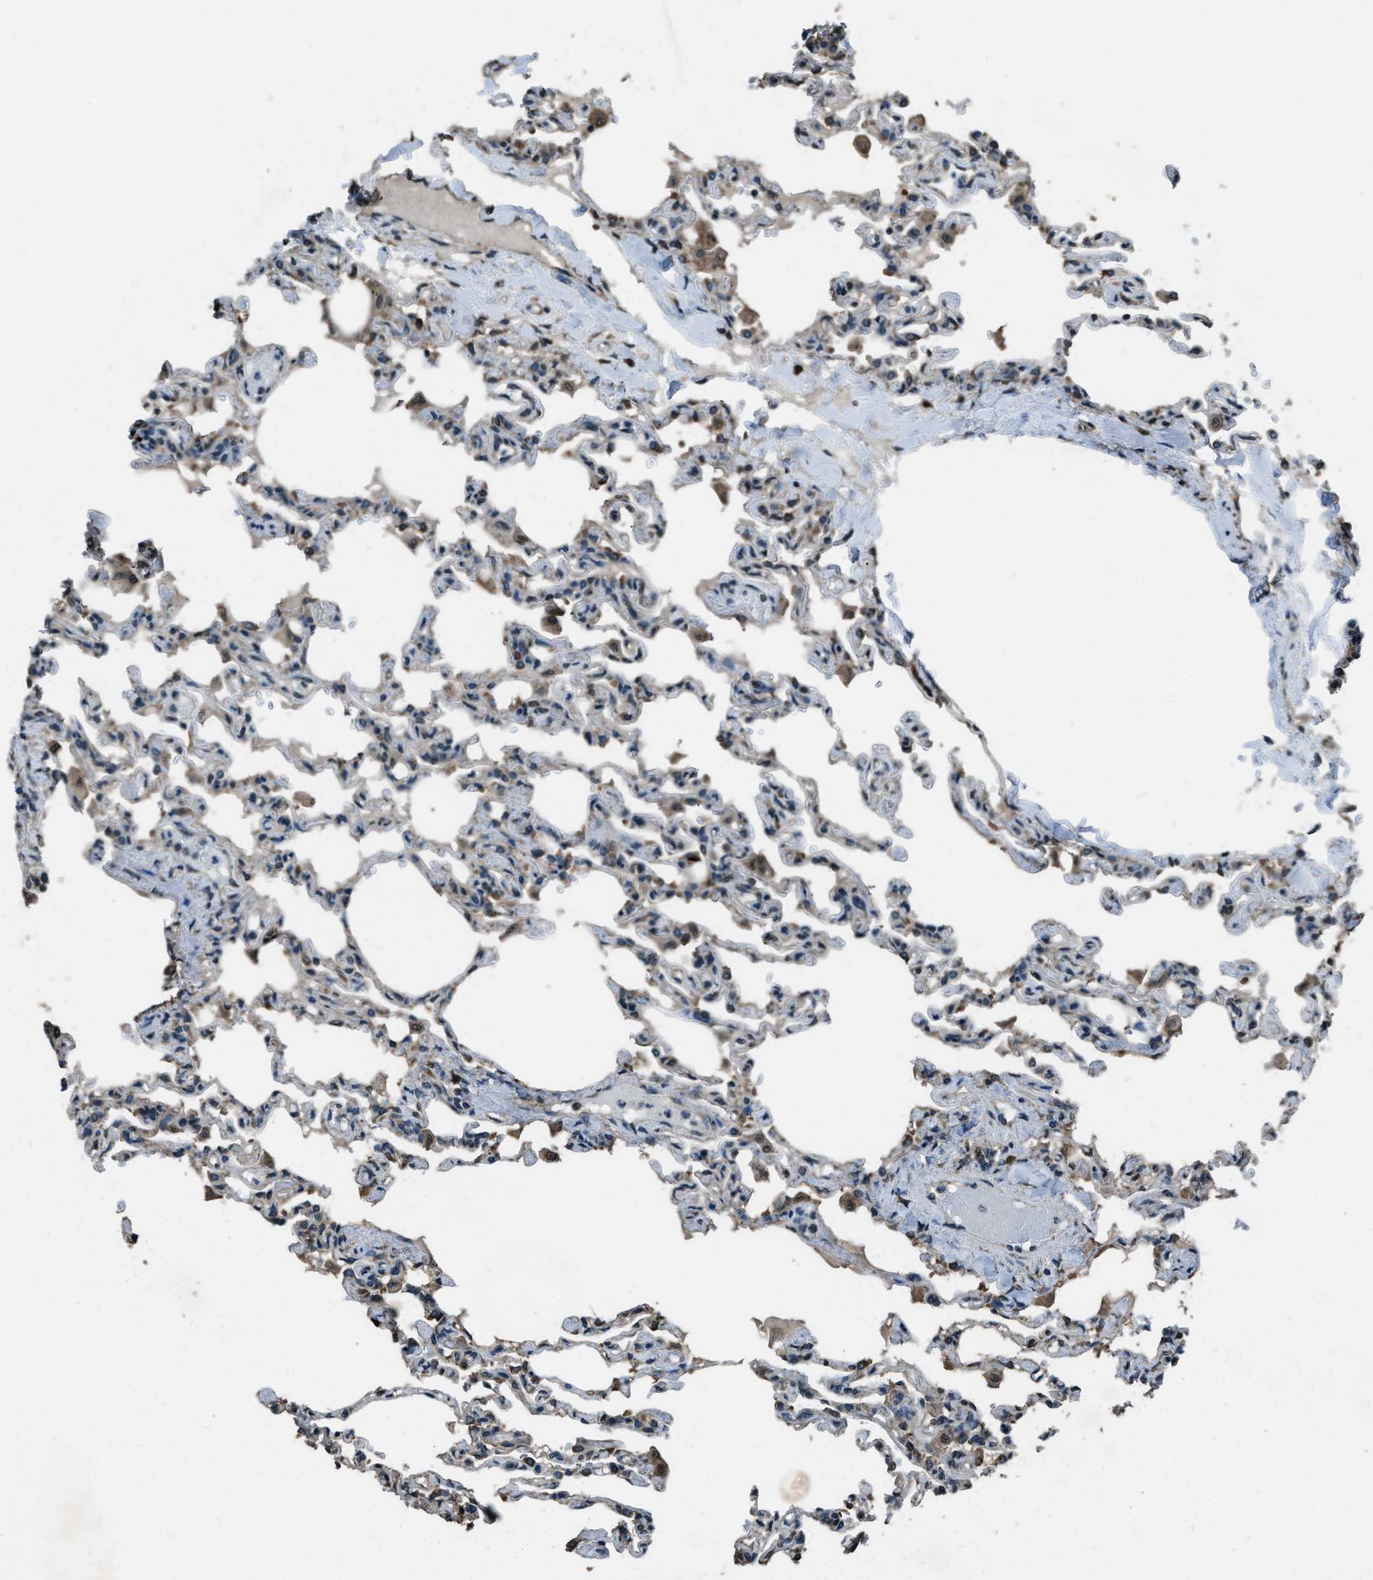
{"staining": {"intensity": "moderate", "quantity": "<25%", "location": "cytoplasmic/membranous"}, "tissue": "lung", "cell_type": "Alveolar cells", "image_type": "normal", "snomed": [{"axis": "morphology", "description": "Normal tissue, NOS"}, {"axis": "topography", "description": "Lung"}], "caption": "Lung stained for a protein (brown) exhibits moderate cytoplasmic/membranous positive expression in approximately <25% of alveolar cells.", "gene": "TRIM4", "patient": {"sex": "male", "age": 21}}